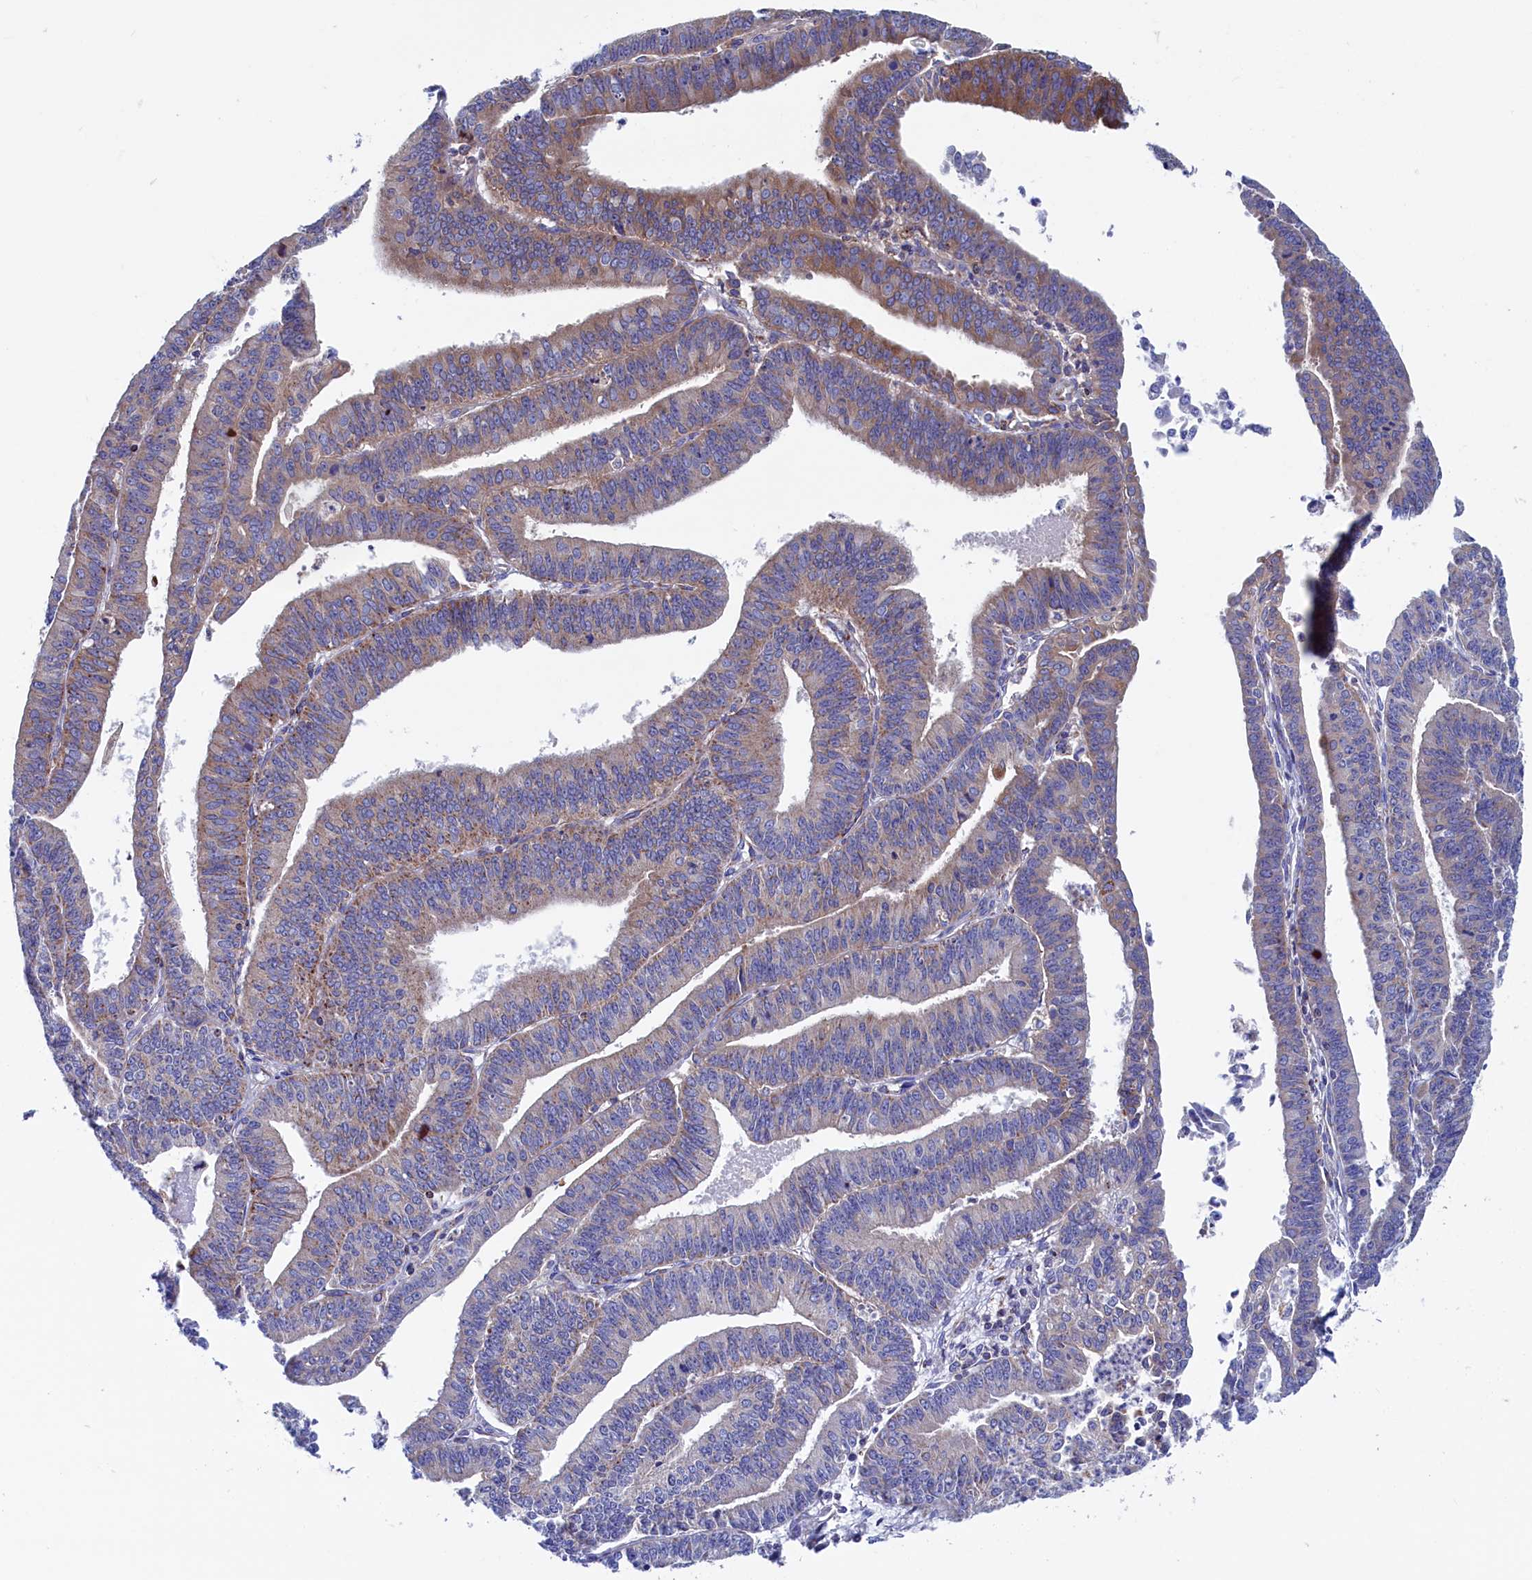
{"staining": {"intensity": "moderate", "quantity": "<25%", "location": "cytoplasmic/membranous"}, "tissue": "endometrial cancer", "cell_type": "Tumor cells", "image_type": "cancer", "snomed": [{"axis": "morphology", "description": "Adenocarcinoma, NOS"}, {"axis": "topography", "description": "Endometrium"}], "caption": "A brown stain labels moderate cytoplasmic/membranous expression of a protein in endometrial cancer tumor cells.", "gene": "WDR83", "patient": {"sex": "female", "age": 73}}